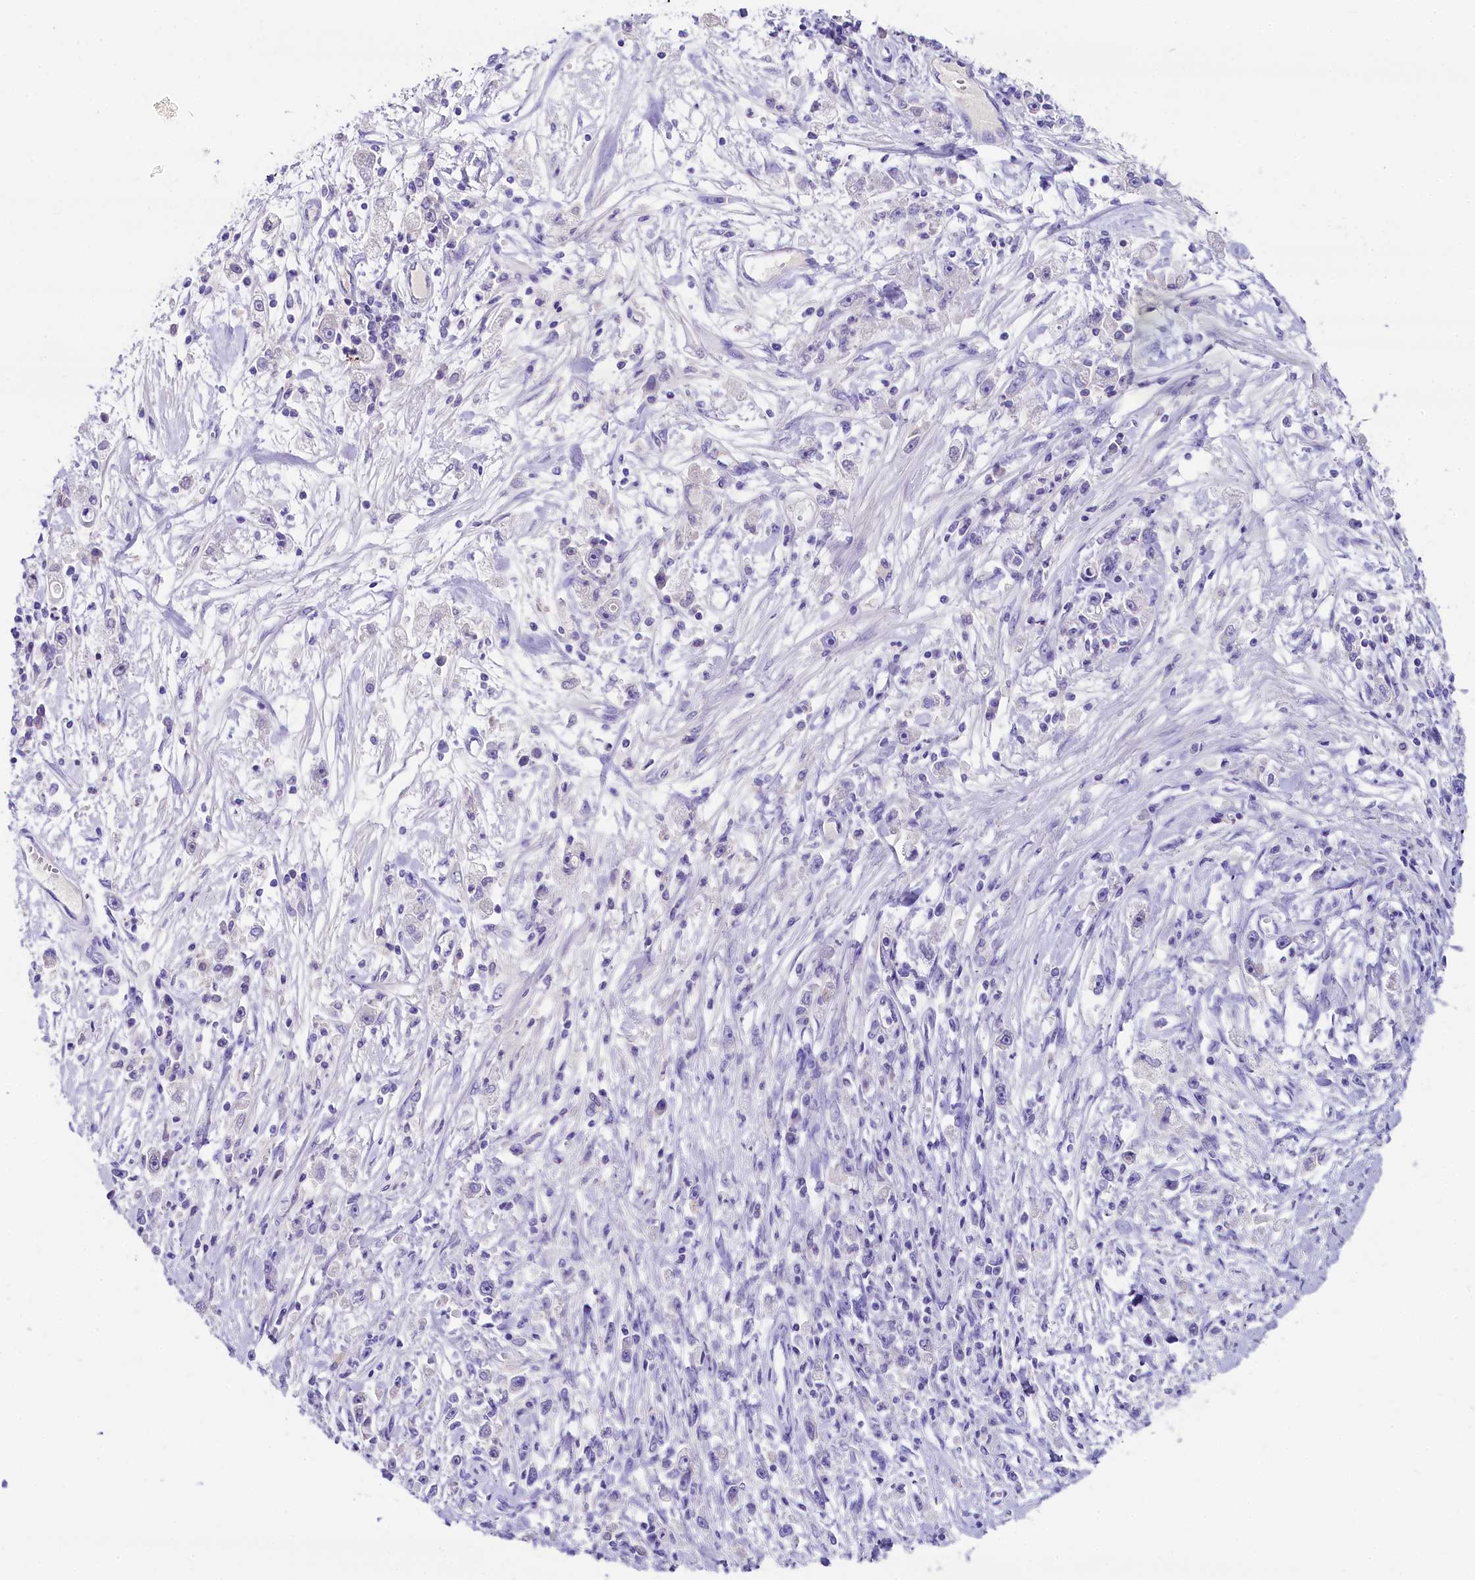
{"staining": {"intensity": "negative", "quantity": "none", "location": "none"}, "tissue": "stomach cancer", "cell_type": "Tumor cells", "image_type": "cancer", "snomed": [{"axis": "morphology", "description": "Adenocarcinoma, NOS"}, {"axis": "topography", "description": "Stomach"}], "caption": "High power microscopy photomicrograph of an immunohistochemistry (IHC) photomicrograph of adenocarcinoma (stomach), revealing no significant staining in tumor cells. (DAB immunohistochemistry (IHC) with hematoxylin counter stain).", "gene": "SKIDA1", "patient": {"sex": "female", "age": 59}}